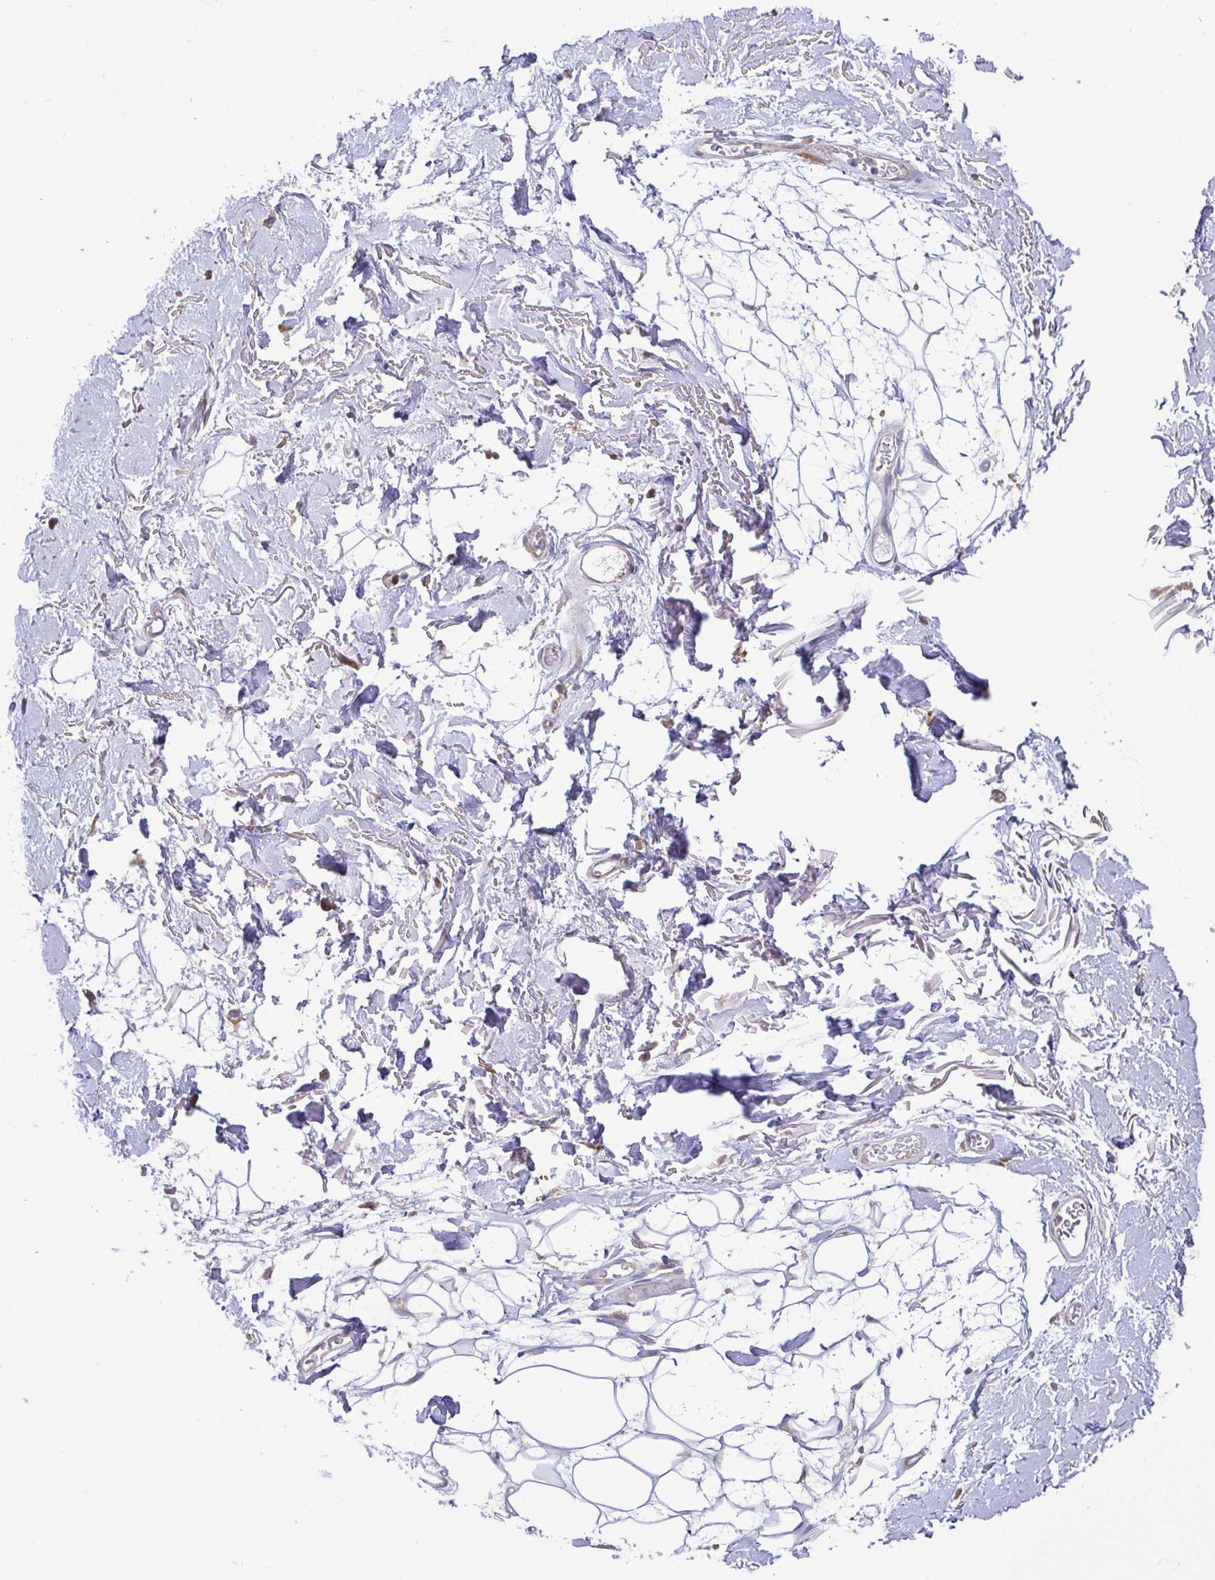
{"staining": {"intensity": "negative", "quantity": "none", "location": "none"}, "tissue": "adipose tissue", "cell_type": "Adipocytes", "image_type": "normal", "snomed": [{"axis": "morphology", "description": "Normal tissue, NOS"}, {"axis": "topography", "description": "Anal"}, {"axis": "topography", "description": "Peripheral nerve tissue"}], "caption": "The immunohistochemistry micrograph has no significant staining in adipocytes of adipose tissue.", "gene": "LMF2", "patient": {"sex": "male", "age": 78}}